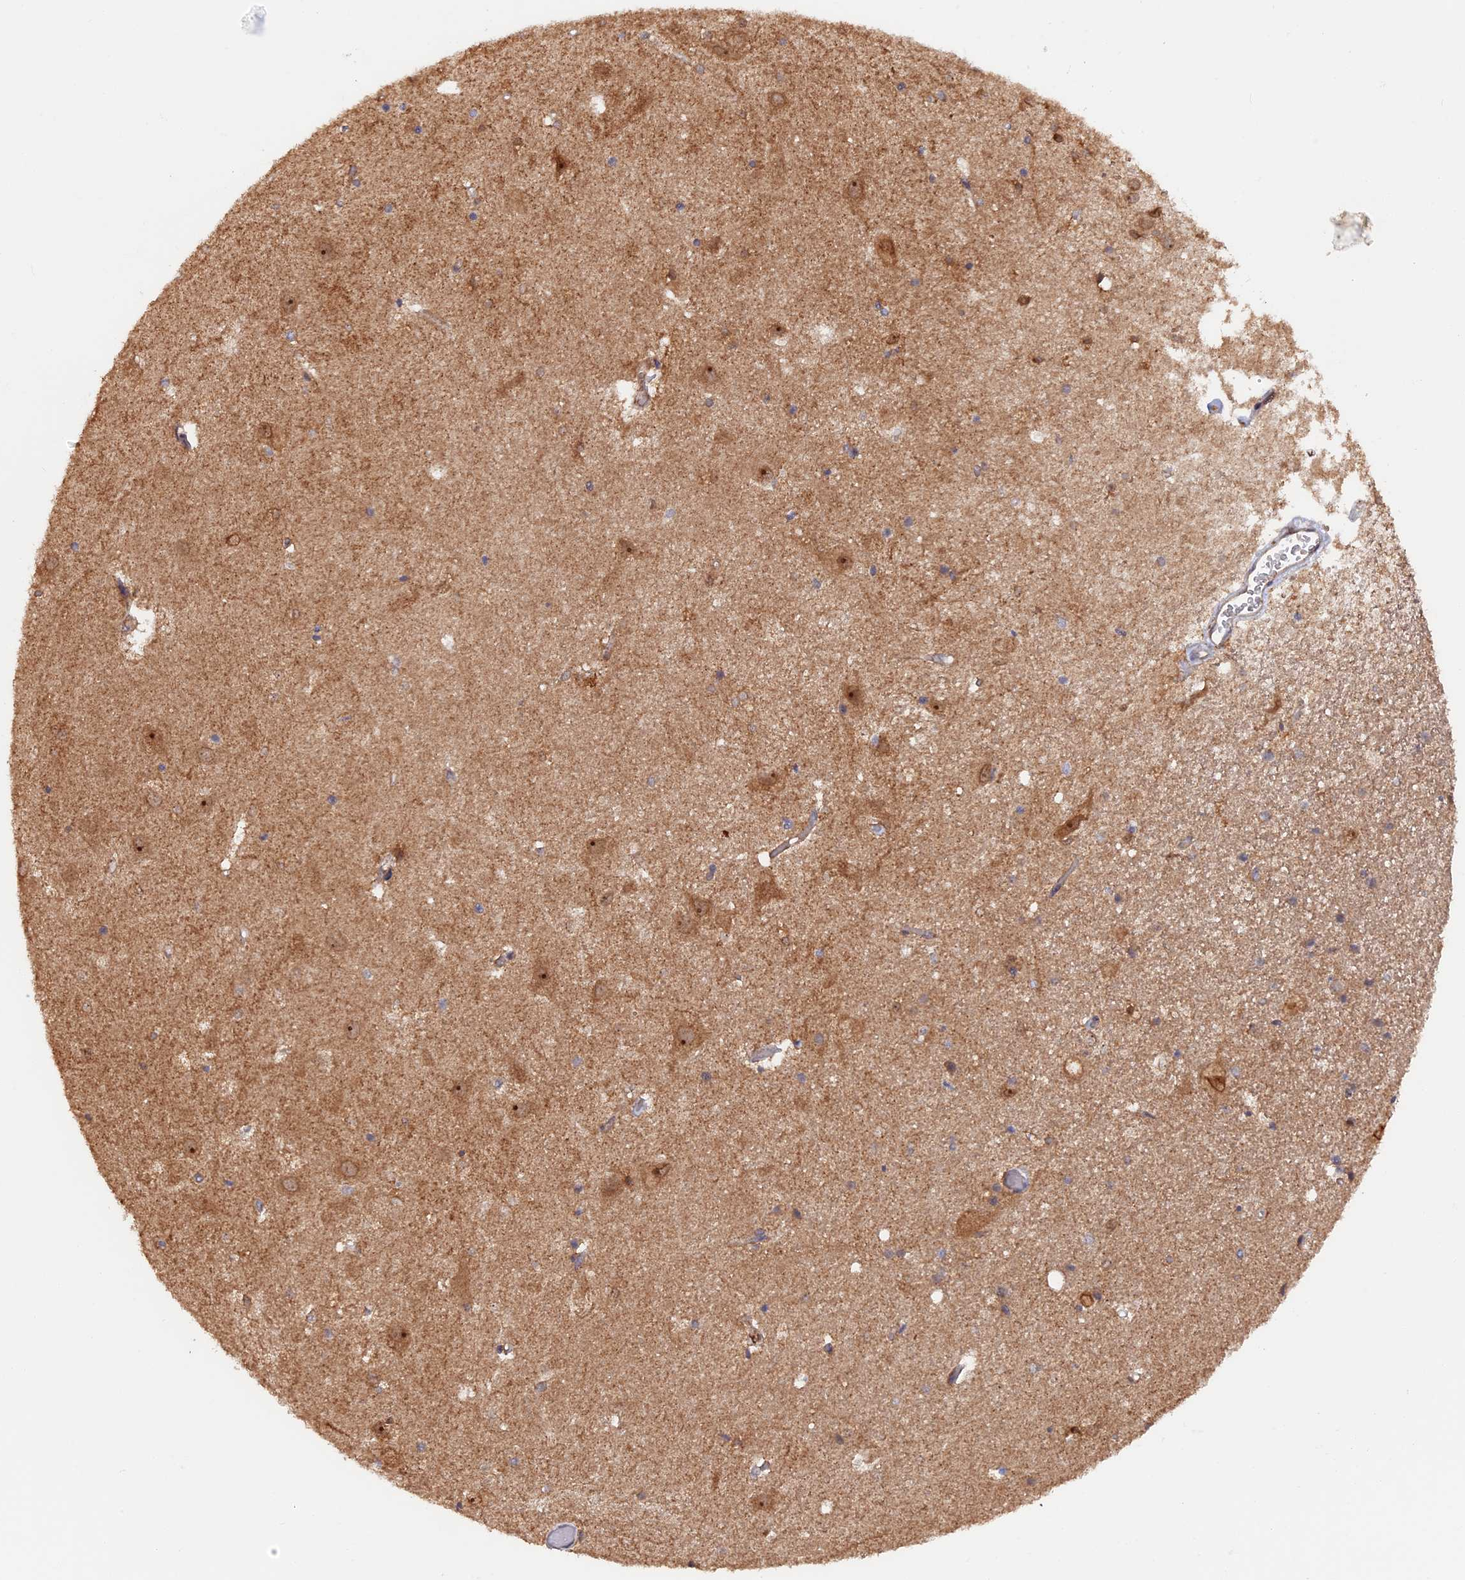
{"staining": {"intensity": "negative", "quantity": "none", "location": "none"}, "tissue": "hippocampus", "cell_type": "Glial cells", "image_type": "normal", "snomed": [{"axis": "morphology", "description": "Normal tissue, NOS"}, {"axis": "topography", "description": "Hippocampus"}], "caption": "This is a histopathology image of IHC staining of benign hippocampus, which shows no positivity in glial cells. The staining is performed using DAB brown chromogen with nuclei counter-stained in using hematoxylin.", "gene": "FERMT1", "patient": {"sex": "female", "age": 52}}